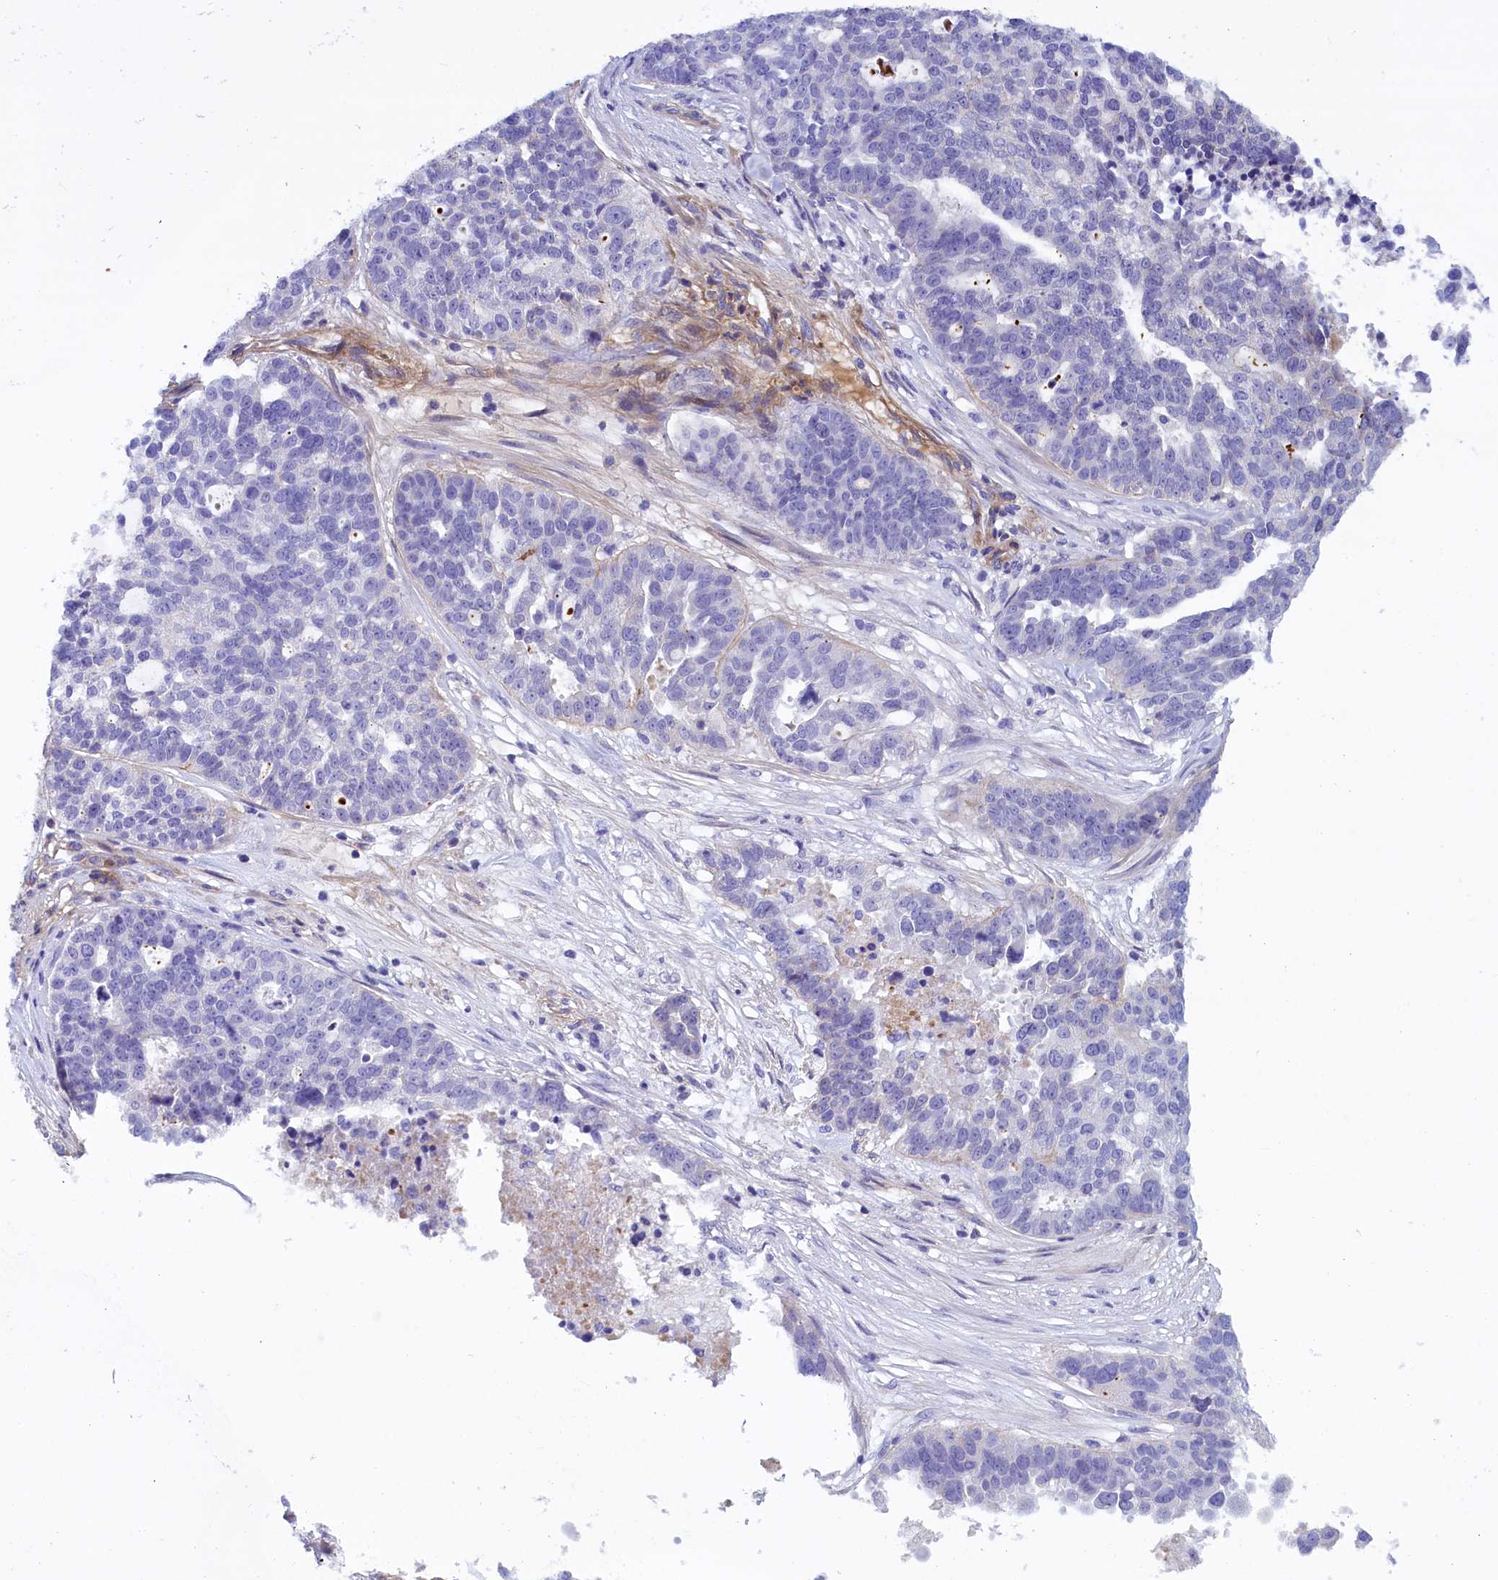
{"staining": {"intensity": "negative", "quantity": "none", "location": "none"}, "tissue": "ovarian cancer", "cell_type": "Tumor cells", "image_type": "cancer", "snomed": [{"axis": "morphology", "description": "Cystadenocarcinoma, serous, NOS"}, {"axis": "topography", "description": "Ovary"}], "caption": "The histopathology image shows no staining of tumor cells in ovarian cancer.", "gene": "LOXL1", "patient": {"sex": "female", "age": 59}}